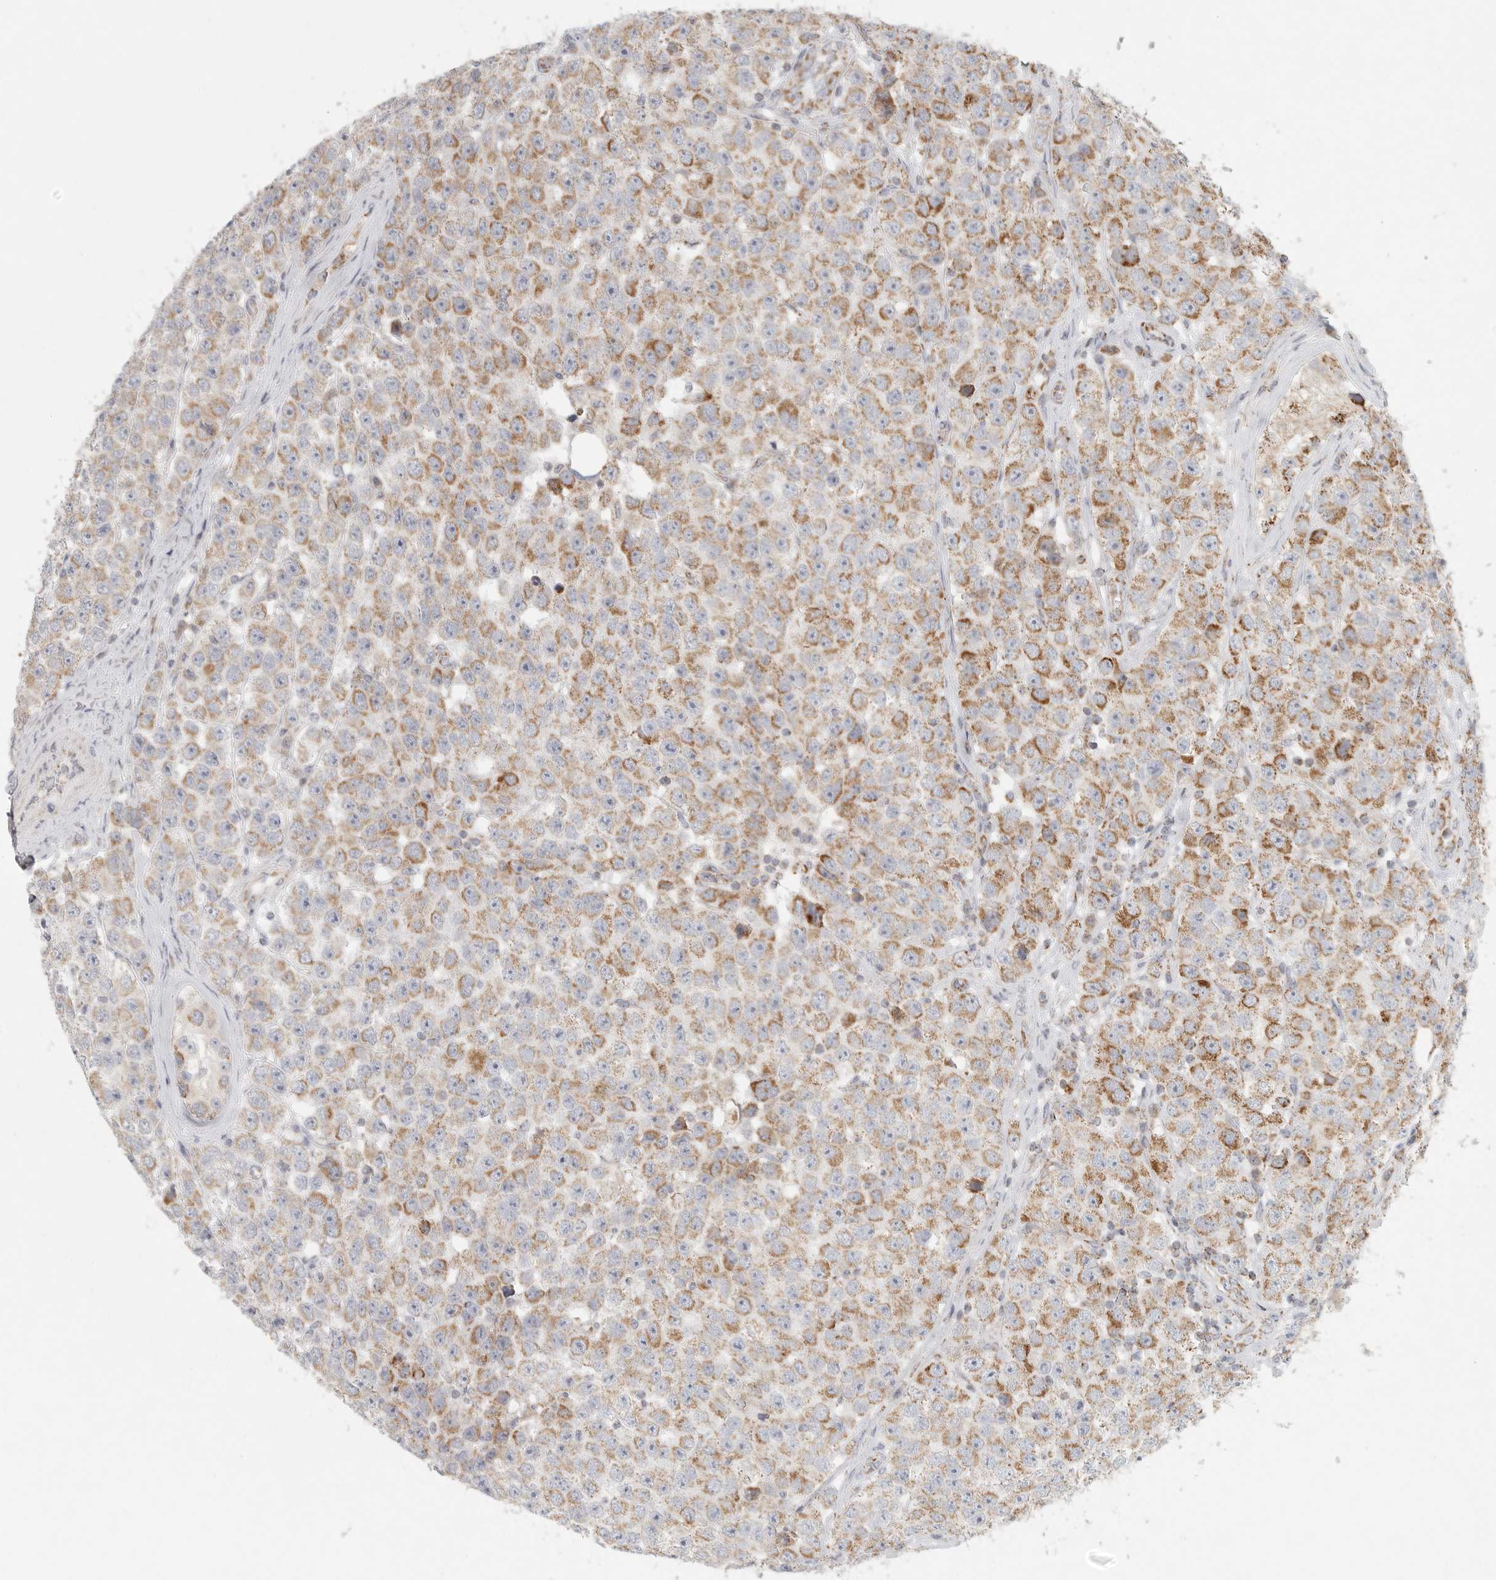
{"staining": {"intensity": "moderate", "quantity": ">75%", "location": "cytoplasmic/membranous"}, "tissue": "testis cancer", "cell_type": "Tumor cells", "image_type": "cancer", "snomed": [{"axis": "morphology", "description": "Seminoma, NOS"}, {"axis": "morphology", "description": "Carcinoma, Embryonal, NOS"}, {"axis": "topography", "description": "Testis"}], "caption": "Human testis cancer stained for a protein (brown) reveals moderate cytoplasmic/membranous positive staining in approximately >75% of tumor cells.", "gene": "SLC25A26", "patient": {"sex": "male", "age": 28}}